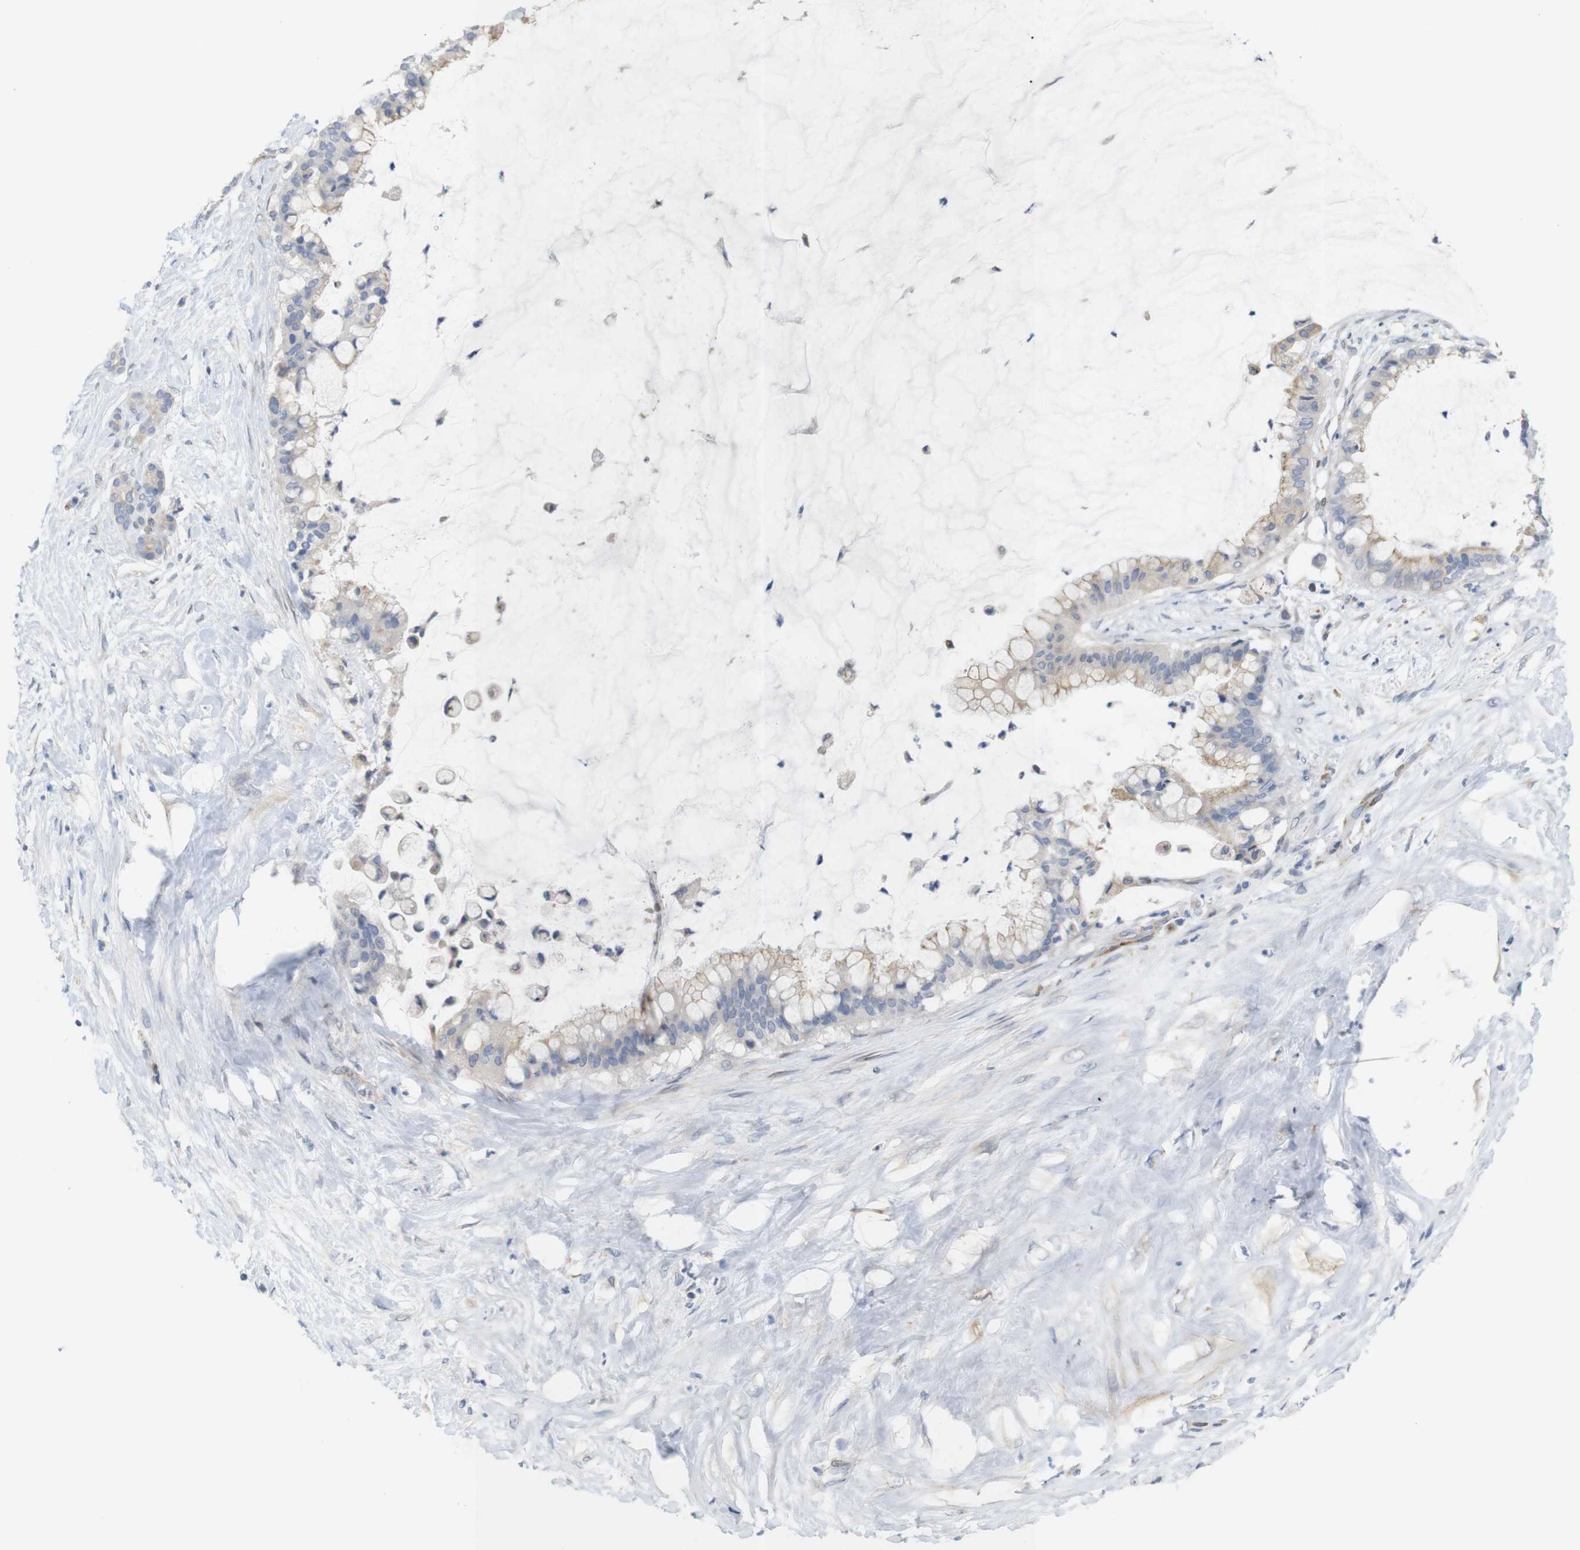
{"staining": {"intensity": "weak", "quantity": "<25%", "location": "cytoplasmic/membranous"}, "tissue": "pancreatic cancer", "cell_type": "Tumor cells", "image_type": "cancer", "snomed": [{"axis": "morphology", "description": "Adenocarcinoma, NOS"}, {"axis": "topography", "description": "Pancreas"}], "caption": "This is a photomicrograph of IHC staining of pancreatic cancer (adenocarcinoma), which shows no staining in tumor cells.", "gene": "ITPR1", "patient": {"sex": "male", "age": 41}}